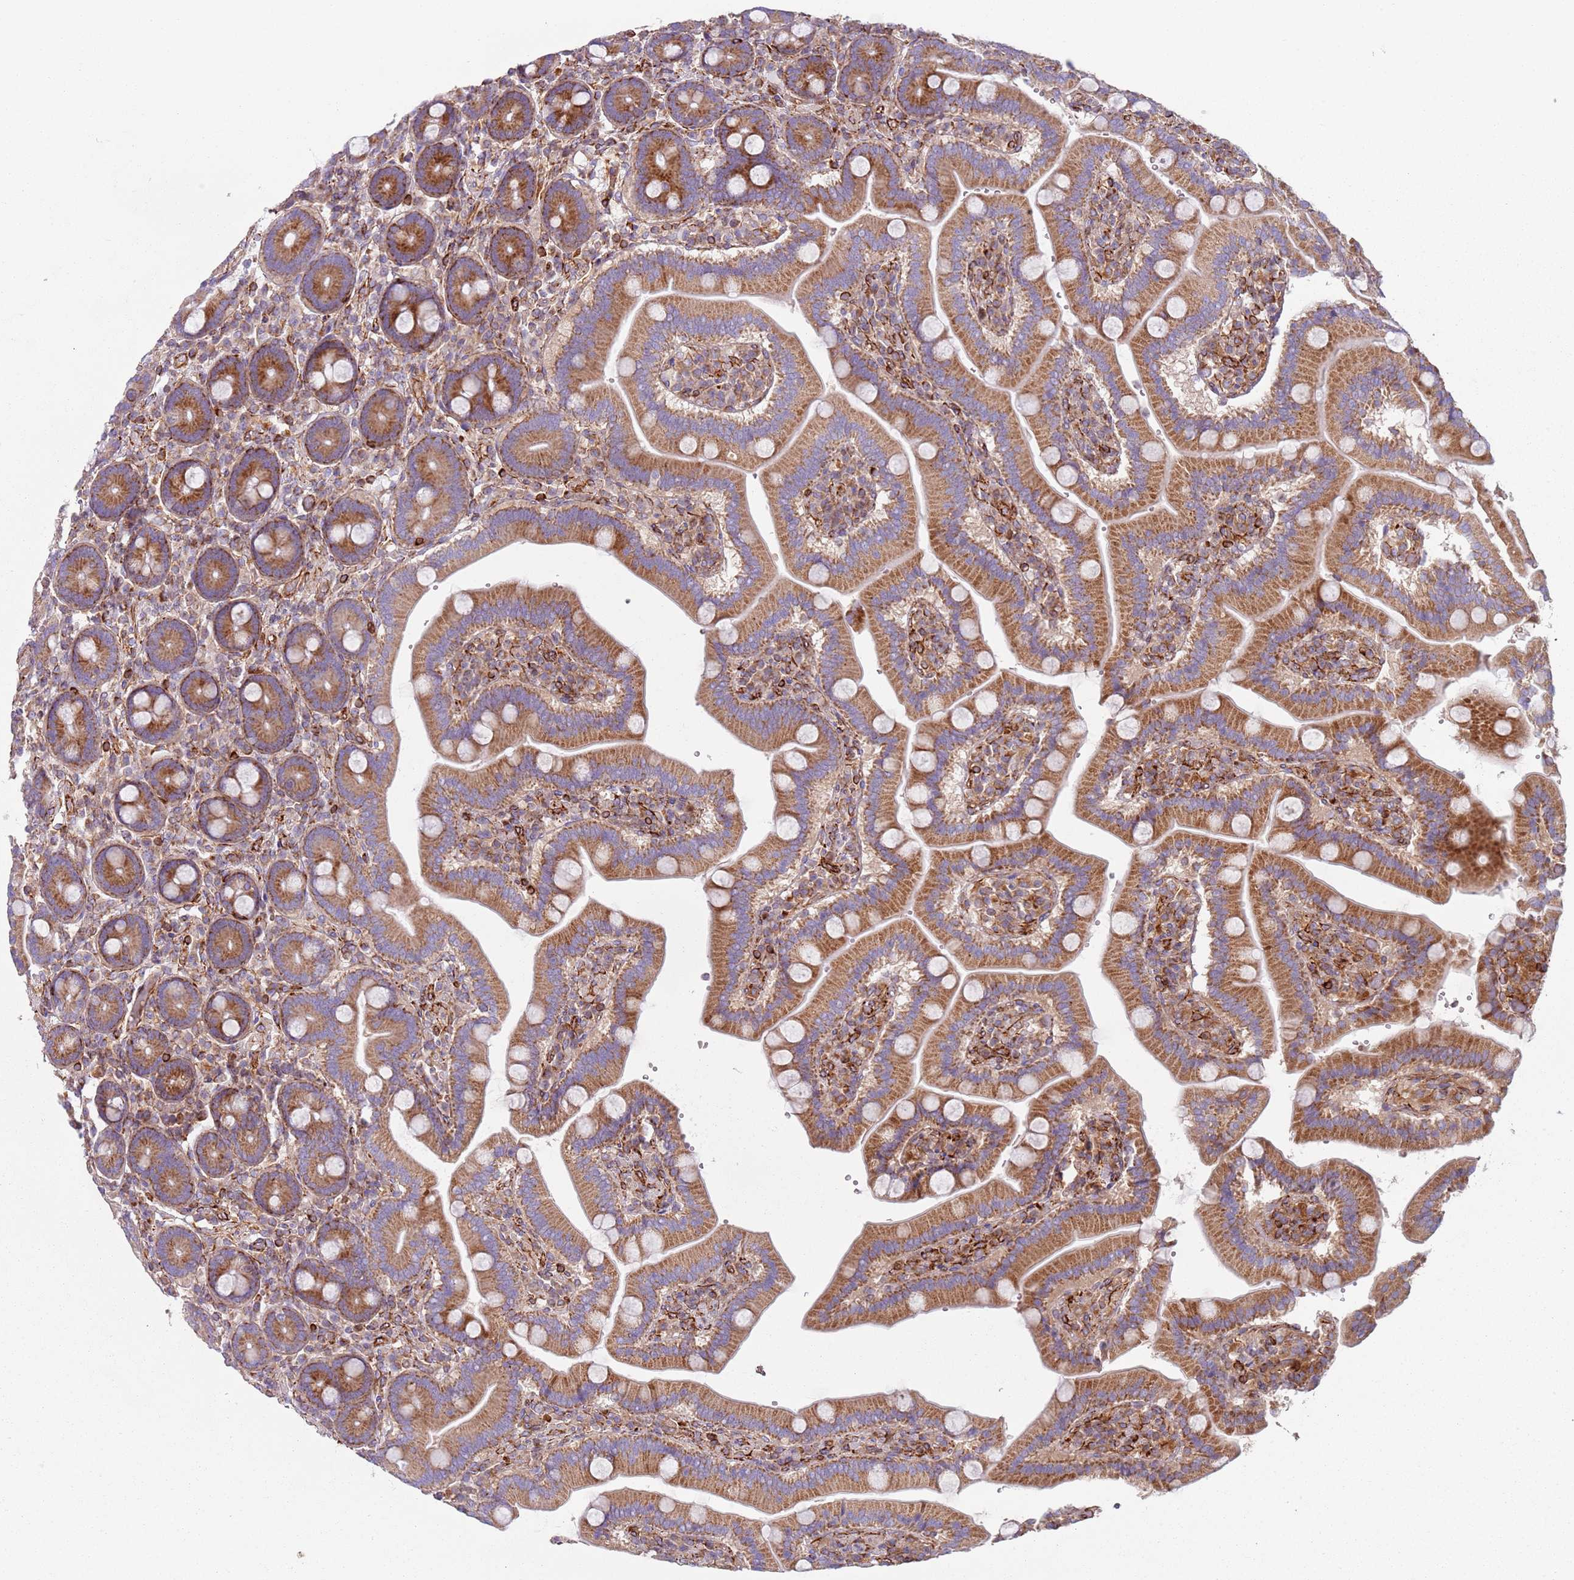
{"staining": {"intensity": "moderate", "quantity": ">75%", "location": "cytoplasmic/membranous"}, "tissue": "duodenum", "cell_type": "Glandular cells", "image_type": "normal", "snomed": [{"axis": "morphology", "description": "Normal tissue, NOS"}, {"axis": "topography", "description": "Duodenum"}], "caption": "Protein expression by IHC exhibits moderate cytoplasmic/membranous expression in about >75% of glandular cells in benign duodenum.", "gene": "SNAPIN", "patient": {"sex": "female", "age": 62}}